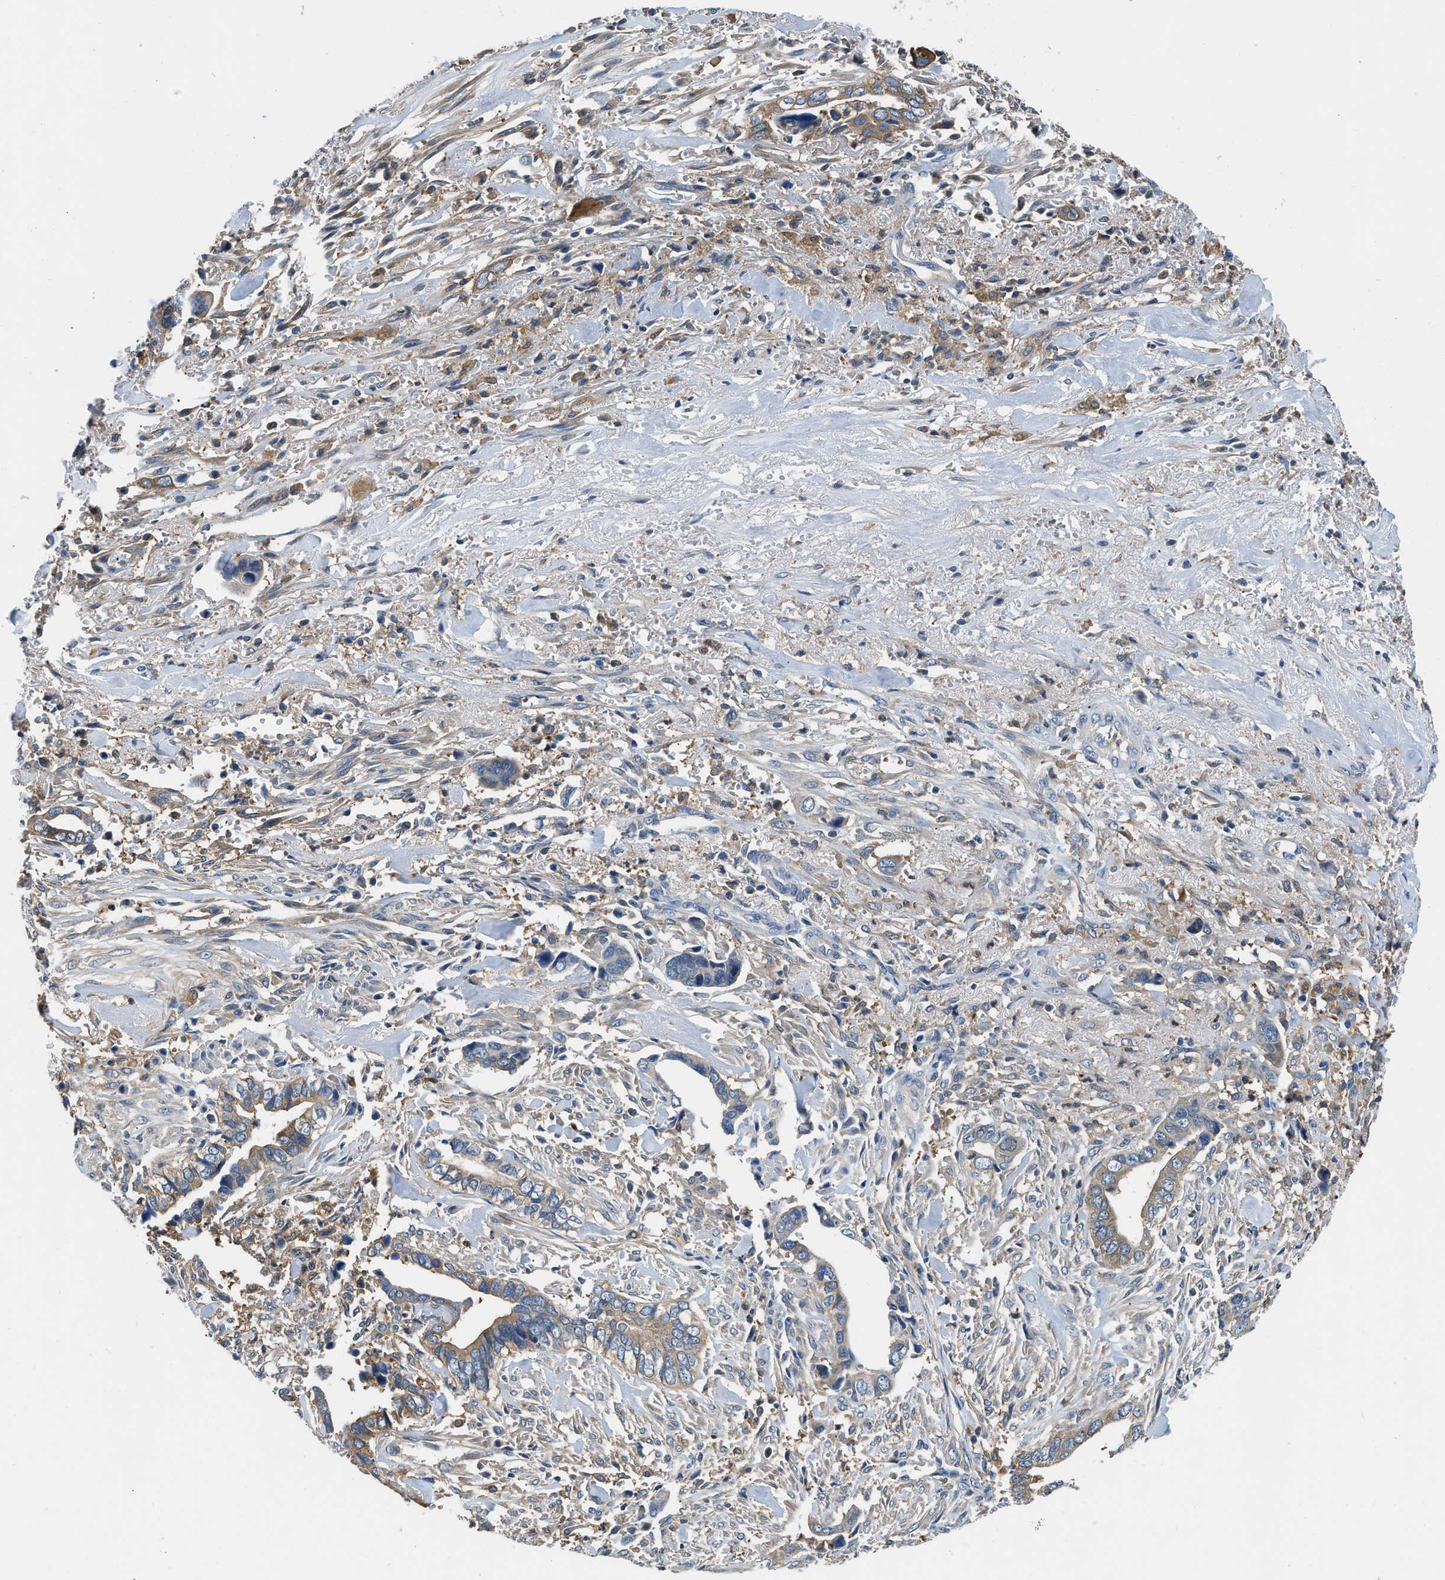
{"staining": {"intensity": "moderate", "quantity": ">75%", "location": "cytoplasmic/membranous"}, "tissue": "liver cancer", "cell_type": "Tumor cells", "image_type": "cancer", "snomed": [{"axis": "morphology", "description": "Cholangiocarcinoma"}, {"axis": "topography", "description": "Liver"}], "caption": "A high-resolution photomicrograph shows immunohistochemistry staining of liver cholangiocarcinoma, which exhibits moderate cytoplasmic/membranous staining in approximately >75% of tumor cells.", "gene": "PKM", "patient": {"sex": "female", "age": 79}}